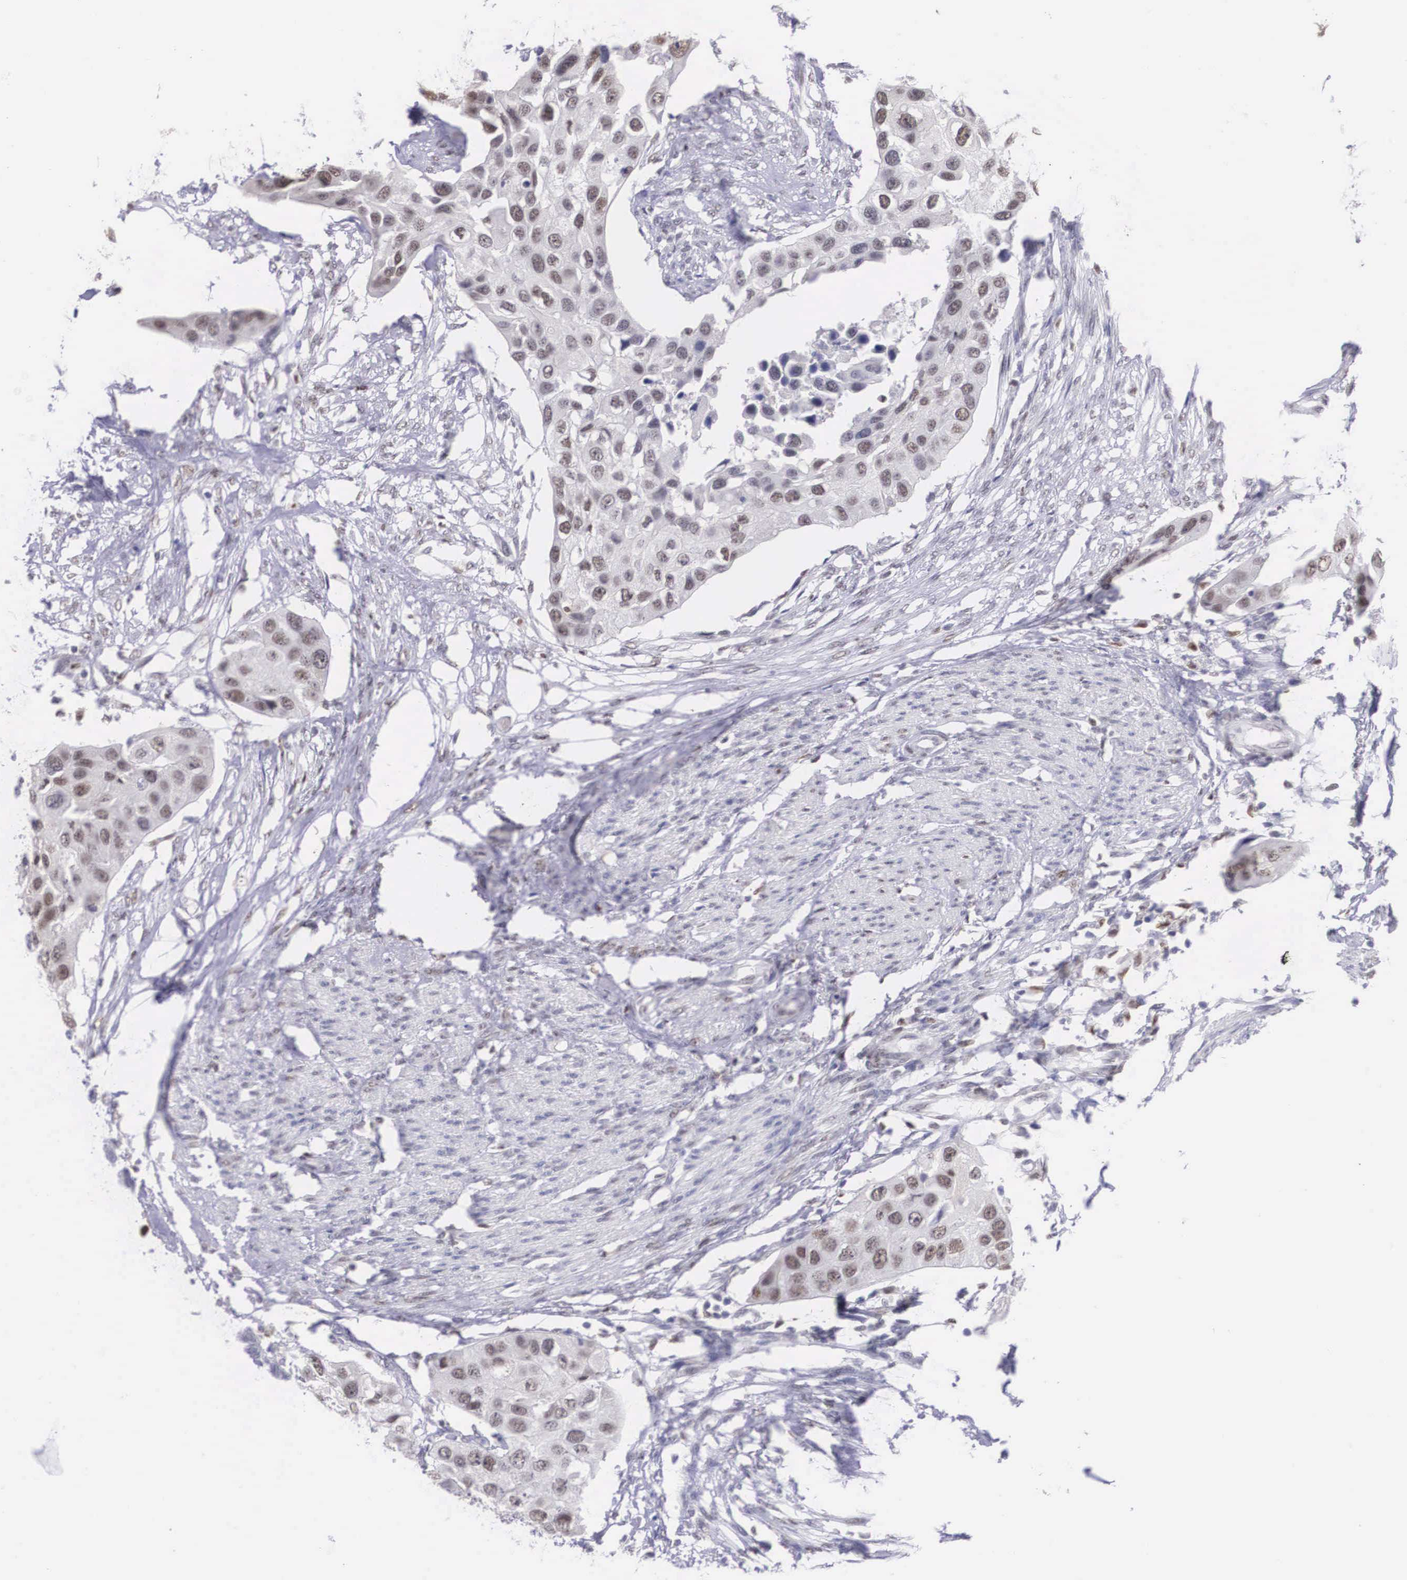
{"staining": {"intensity": "negative", "quantity": "none", "location": "none"}, "tissue": "urothelial cancer", "cell_type": "Tumor cells", "image_type": "cancer", "snomed": [{"axis": "morphology", "description": "Urothelial carcinoma, High grade"}, {"axis": "topography", "description": "Urinary bladder"}], "caption": "The immunohistochemistry (IHC) photomicrograph has no significant staining in tumor cells of high-grade urothelial carcinoma tissue.", "gene": "ETV6", "patient": {"sex": "male", "age": 55}}